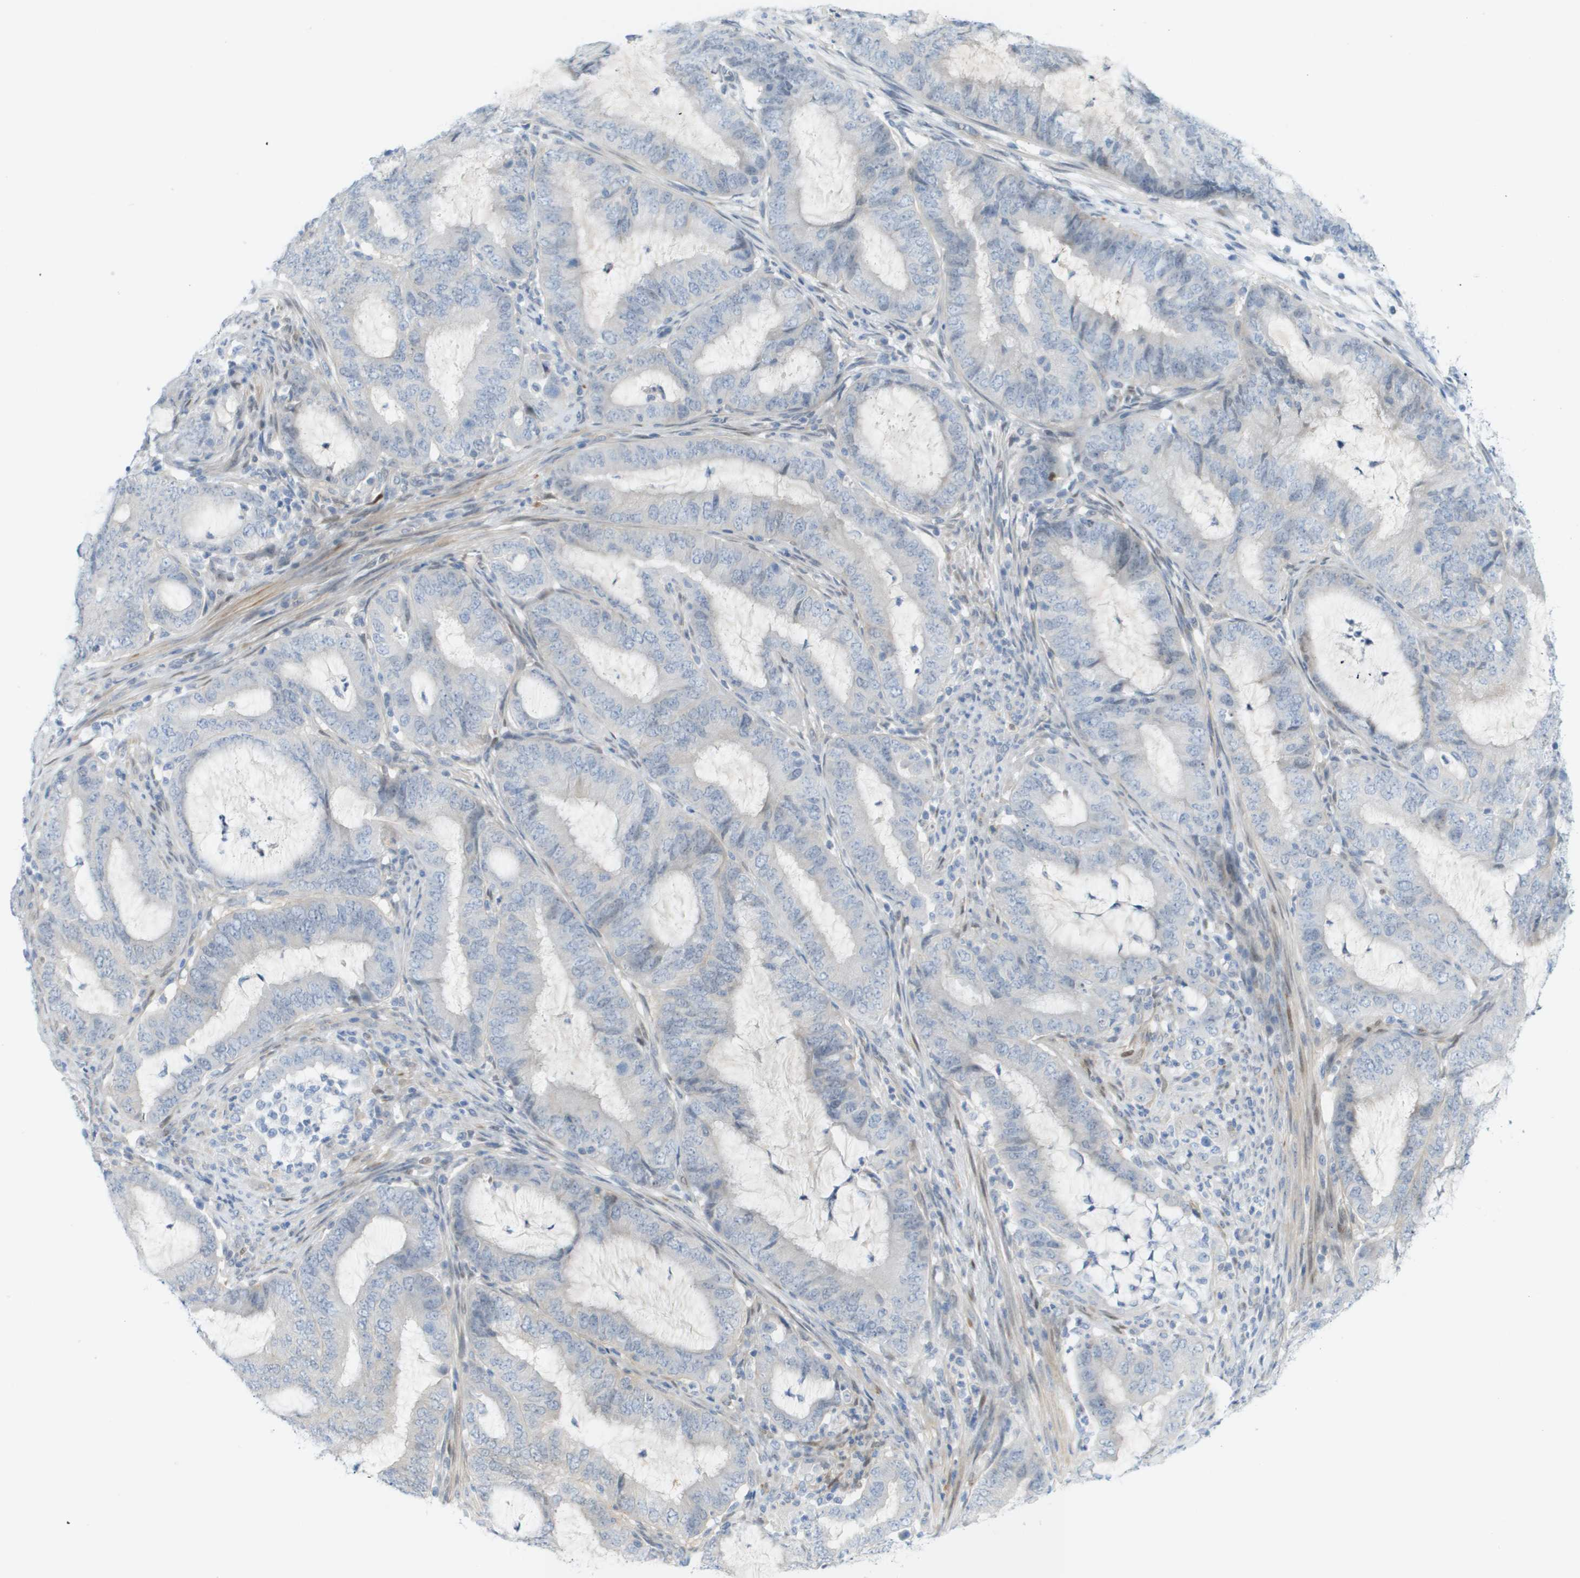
{"staining": {"intensity": "negative", "quantity": "none", "location": "none"}, "tissue": "endometrial cancer", "cell_type": "Tumor cells", "image_type": "cancer", "snomed": [{"axis": "morphology", "description": "Adenocarcinoma, NOS"}, {"axis": "topography", "description": "Endometrium"}], "caption": "A high-resolution image shows IHC staining of endometrial cancer, which exhibits no significant positivity in tumor cells.", "gene": "CUL9", "patient": {"sex": "female", "age": 70}}